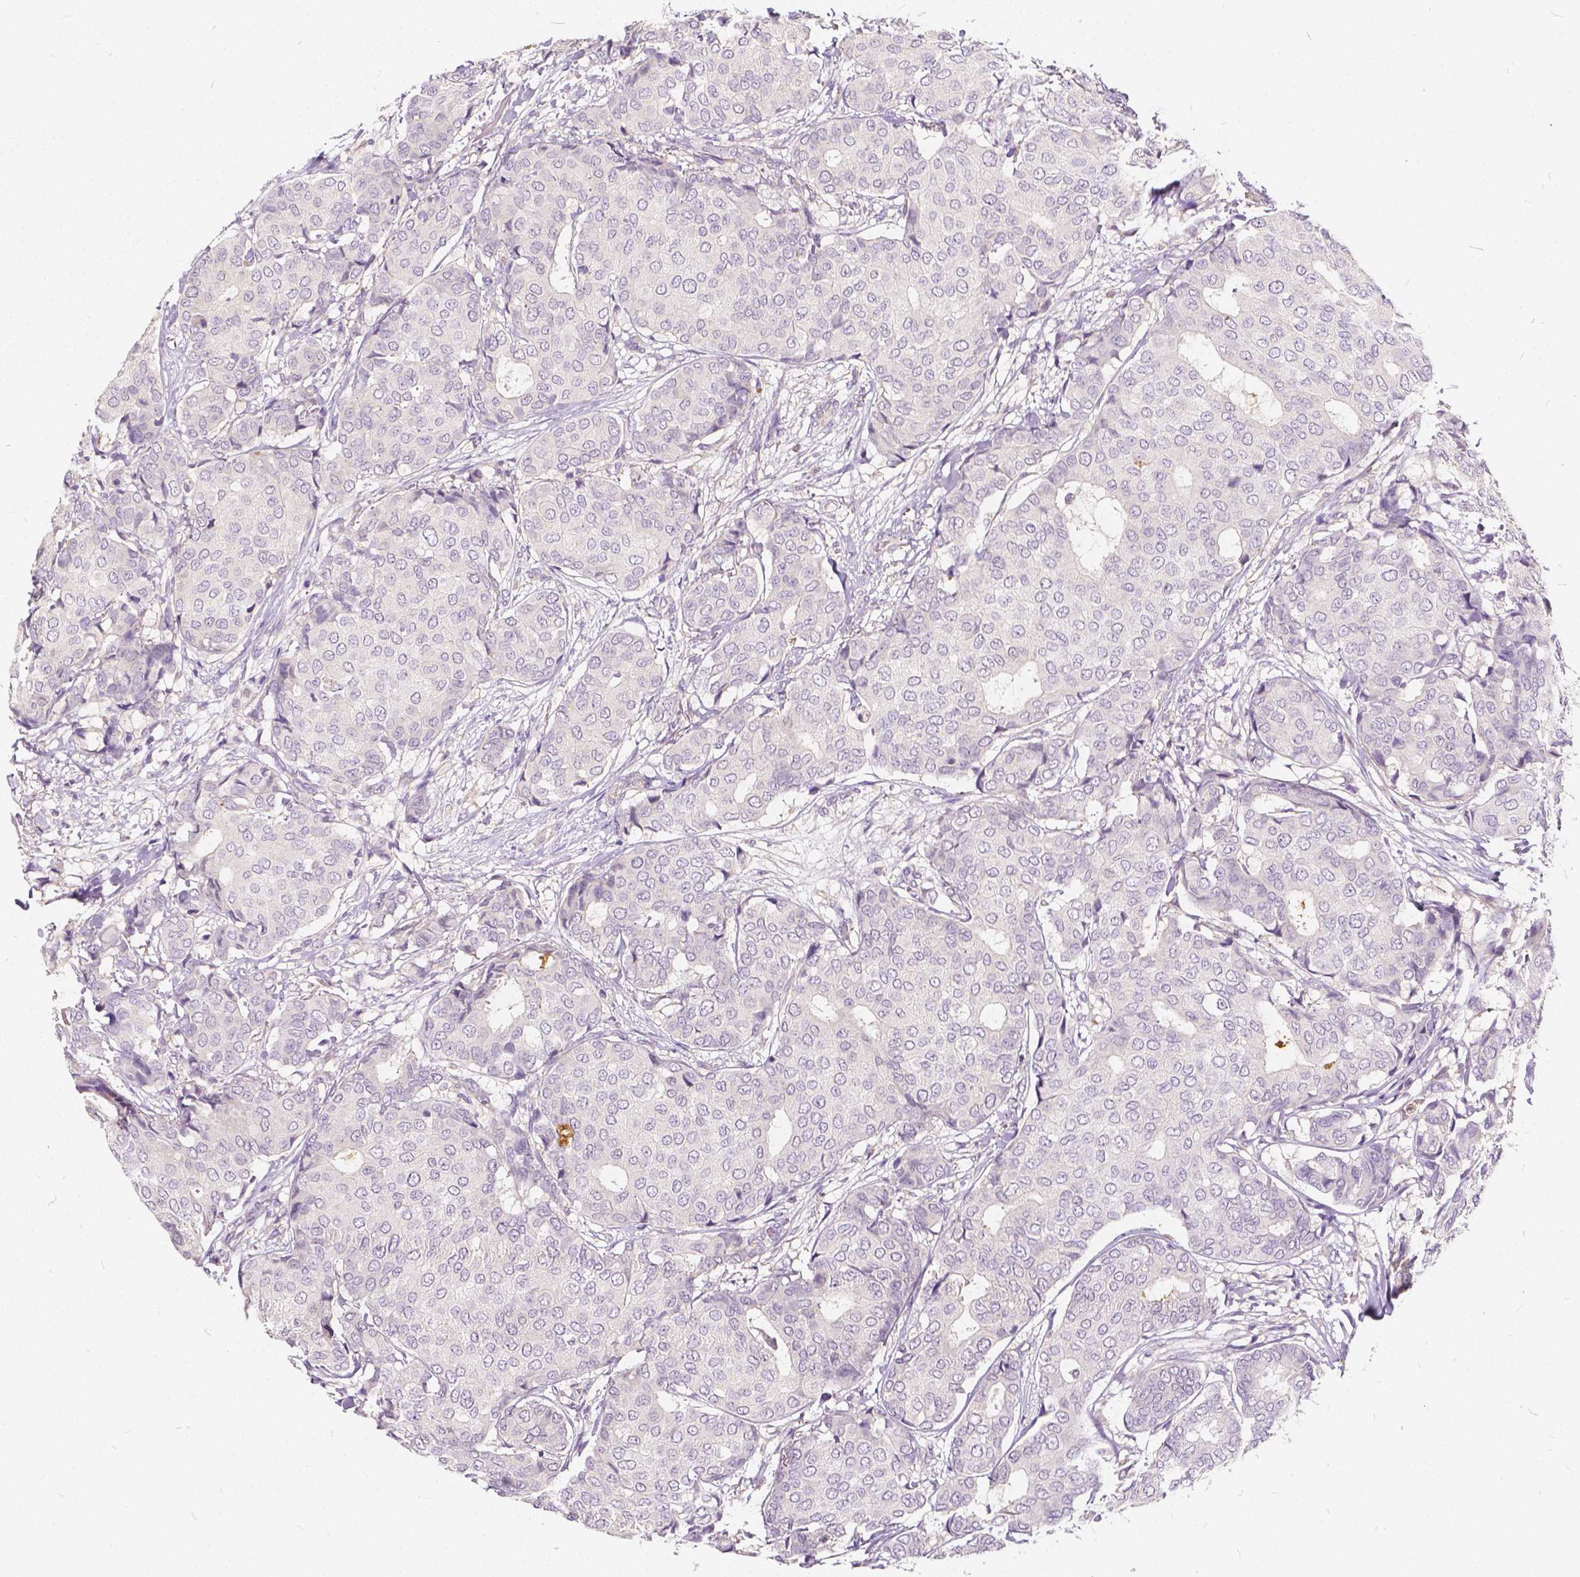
{"staining": {"intensity": "negative", "quantity": "none", "location": "none"}, "tissue": "breast cancer", "cell_type": "Tumor cells", "image_type": "cancer", "snomed": [{"axis": "morphology", "description": "Duct carcinoma"}, {"axis": "topography", "description": "Breast"}], "caption": "High magnification brightfield microscopy of breast invasive ductal carcinoma stained with DAB (3,3'-diaminobenzidine) (brown) and counterstained with hematoxylin (blue): tumor cells show no significant expression. (DAB immunohistochemistry (IHC) visualized using brightfield microscopy, high magnification).", "gene": "KIAA0513", "patient": {"sex": "female", "age": 75}}